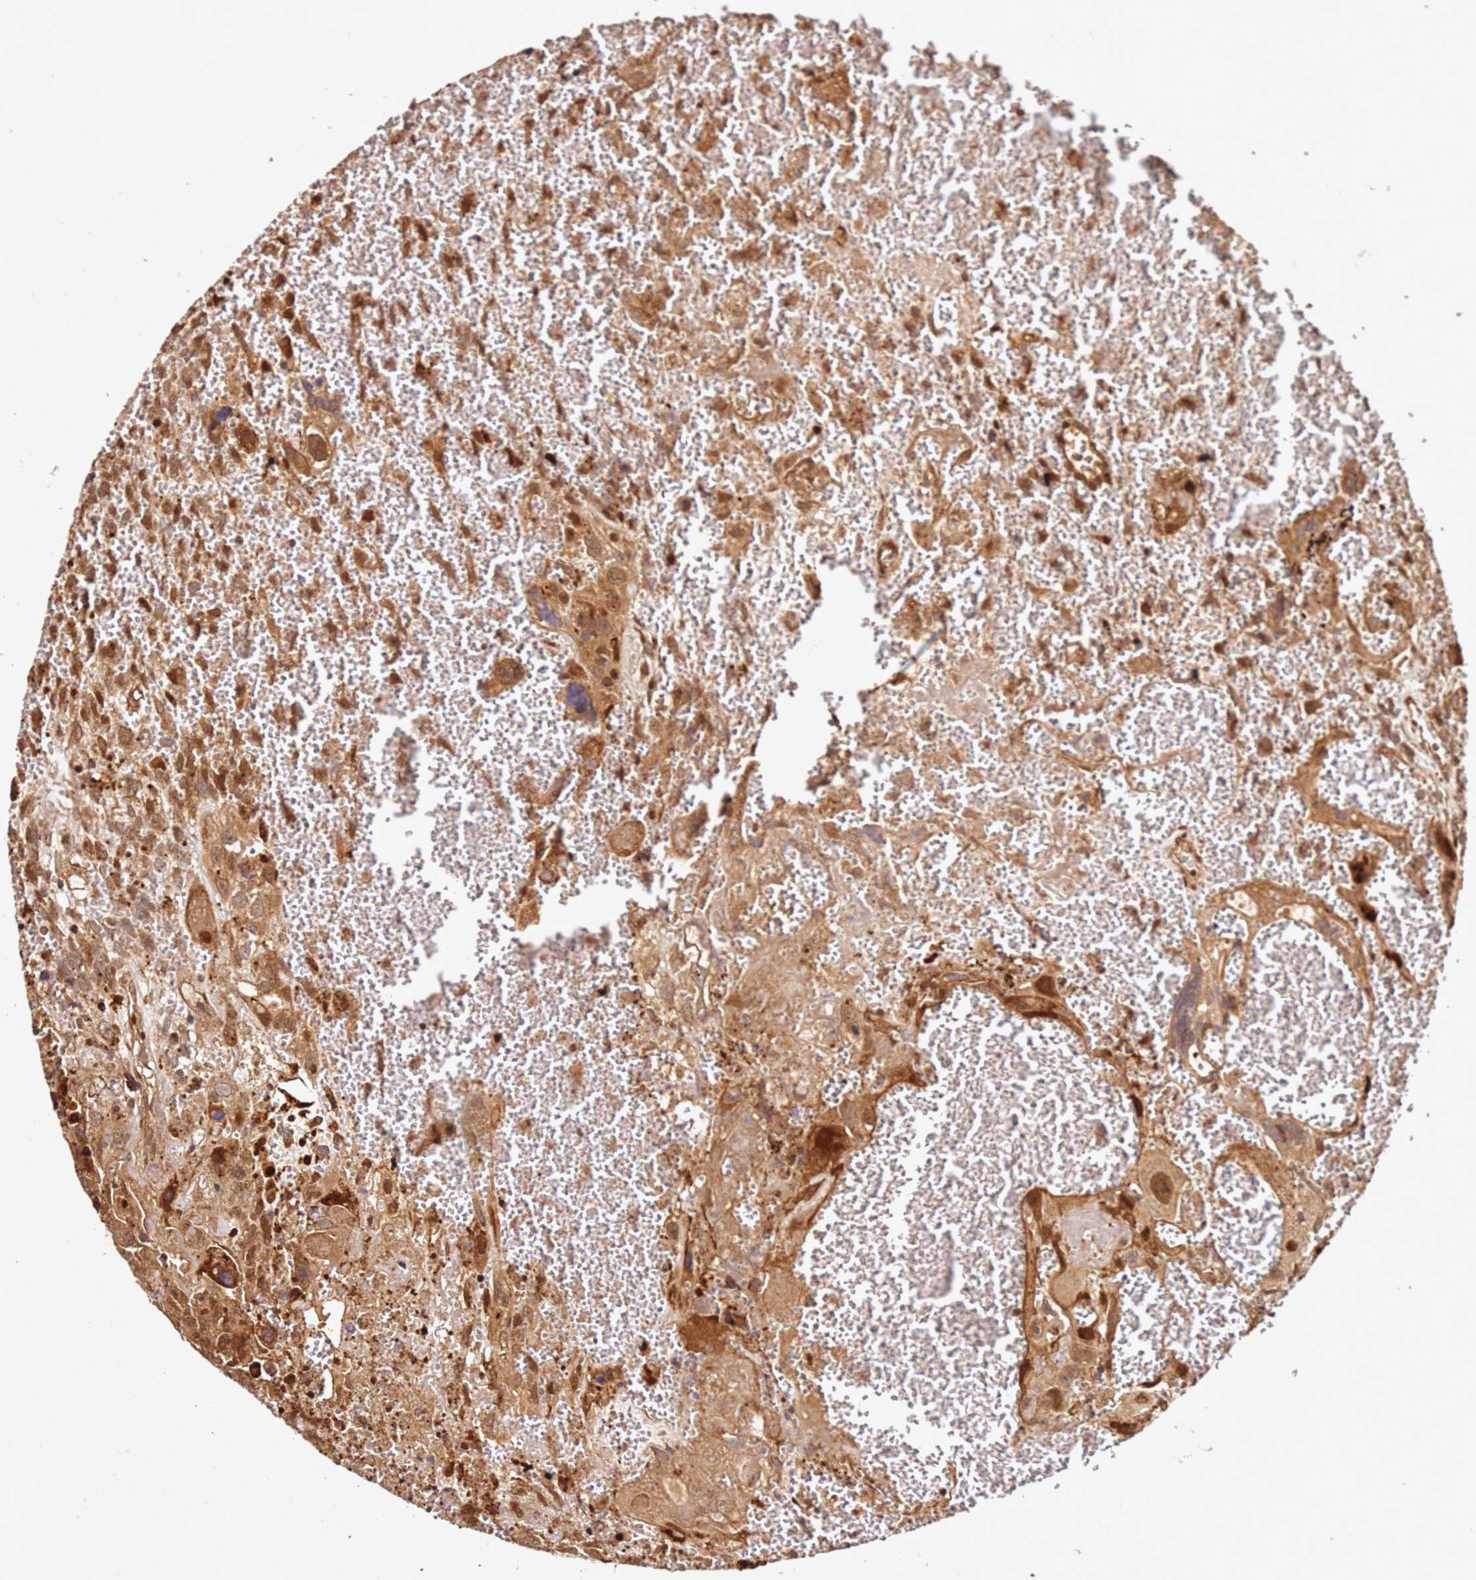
{"staining": {"intensity": "moderate", "quantity": ">75%", "location": "cytoplasmic/membranous,nuclear"}, "tissue": "testis cancer", "cell_type": "Tumor cells", "image_type": "cancer", "snomed": [{"axis": "morphology", "description": "Carcinoma, Embryonal, NOS"}, {"axis": "topography", "description": "Testis"}], "caption": "The photomicrograph demonstrates a brown stain indicating the presence of a protein in the cytoplasmic/membranous and nuclear of tumor cells in embryonal carcinoma (testis).", "gene": "SMOX", "patient": {"sex": "male", "age": 28}}